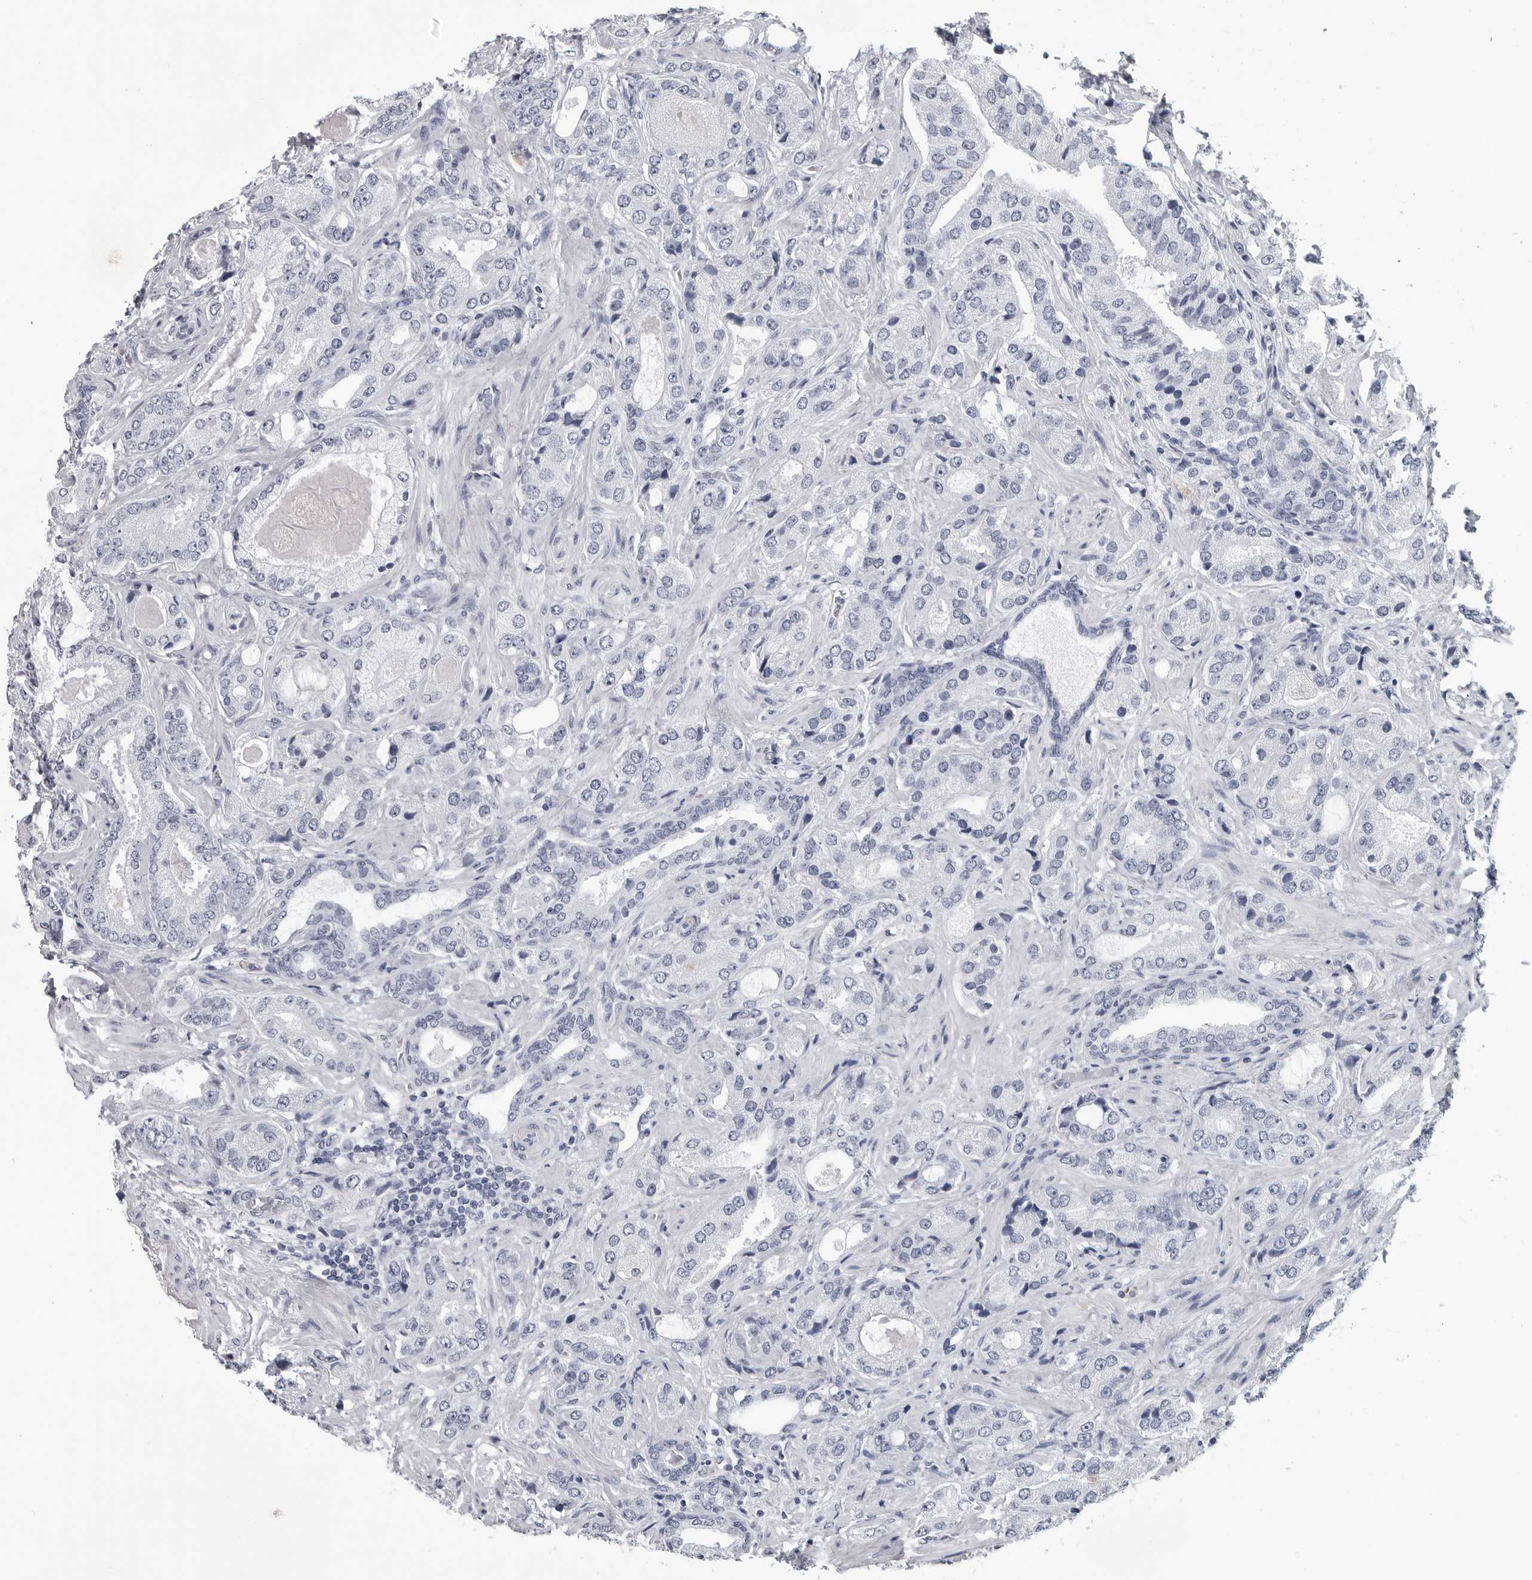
{"staining": {"intensity": "negative", "quantity": "none", "location": "none"}, "tissue": "prostate cancer", "cell_type": "Tumor cells", "image_type": "cancer", "snomed": [{"axis": "morphology", "description": "Normal tissue, NOS"}, {"axis": "morphology", "description": "Adenocarcinoma, High grade"}, {"axis": "topography", "description": "Prostate"}, {"axis": "topography", "description": "Peripheral nerve tissue"}], "caption": "A micrograph of human prostate high-grade adenocarcinoma is negative for staining in tumor cells.", "gene": "AMPD1", "patient": {"sex": "male", "age": 59}}